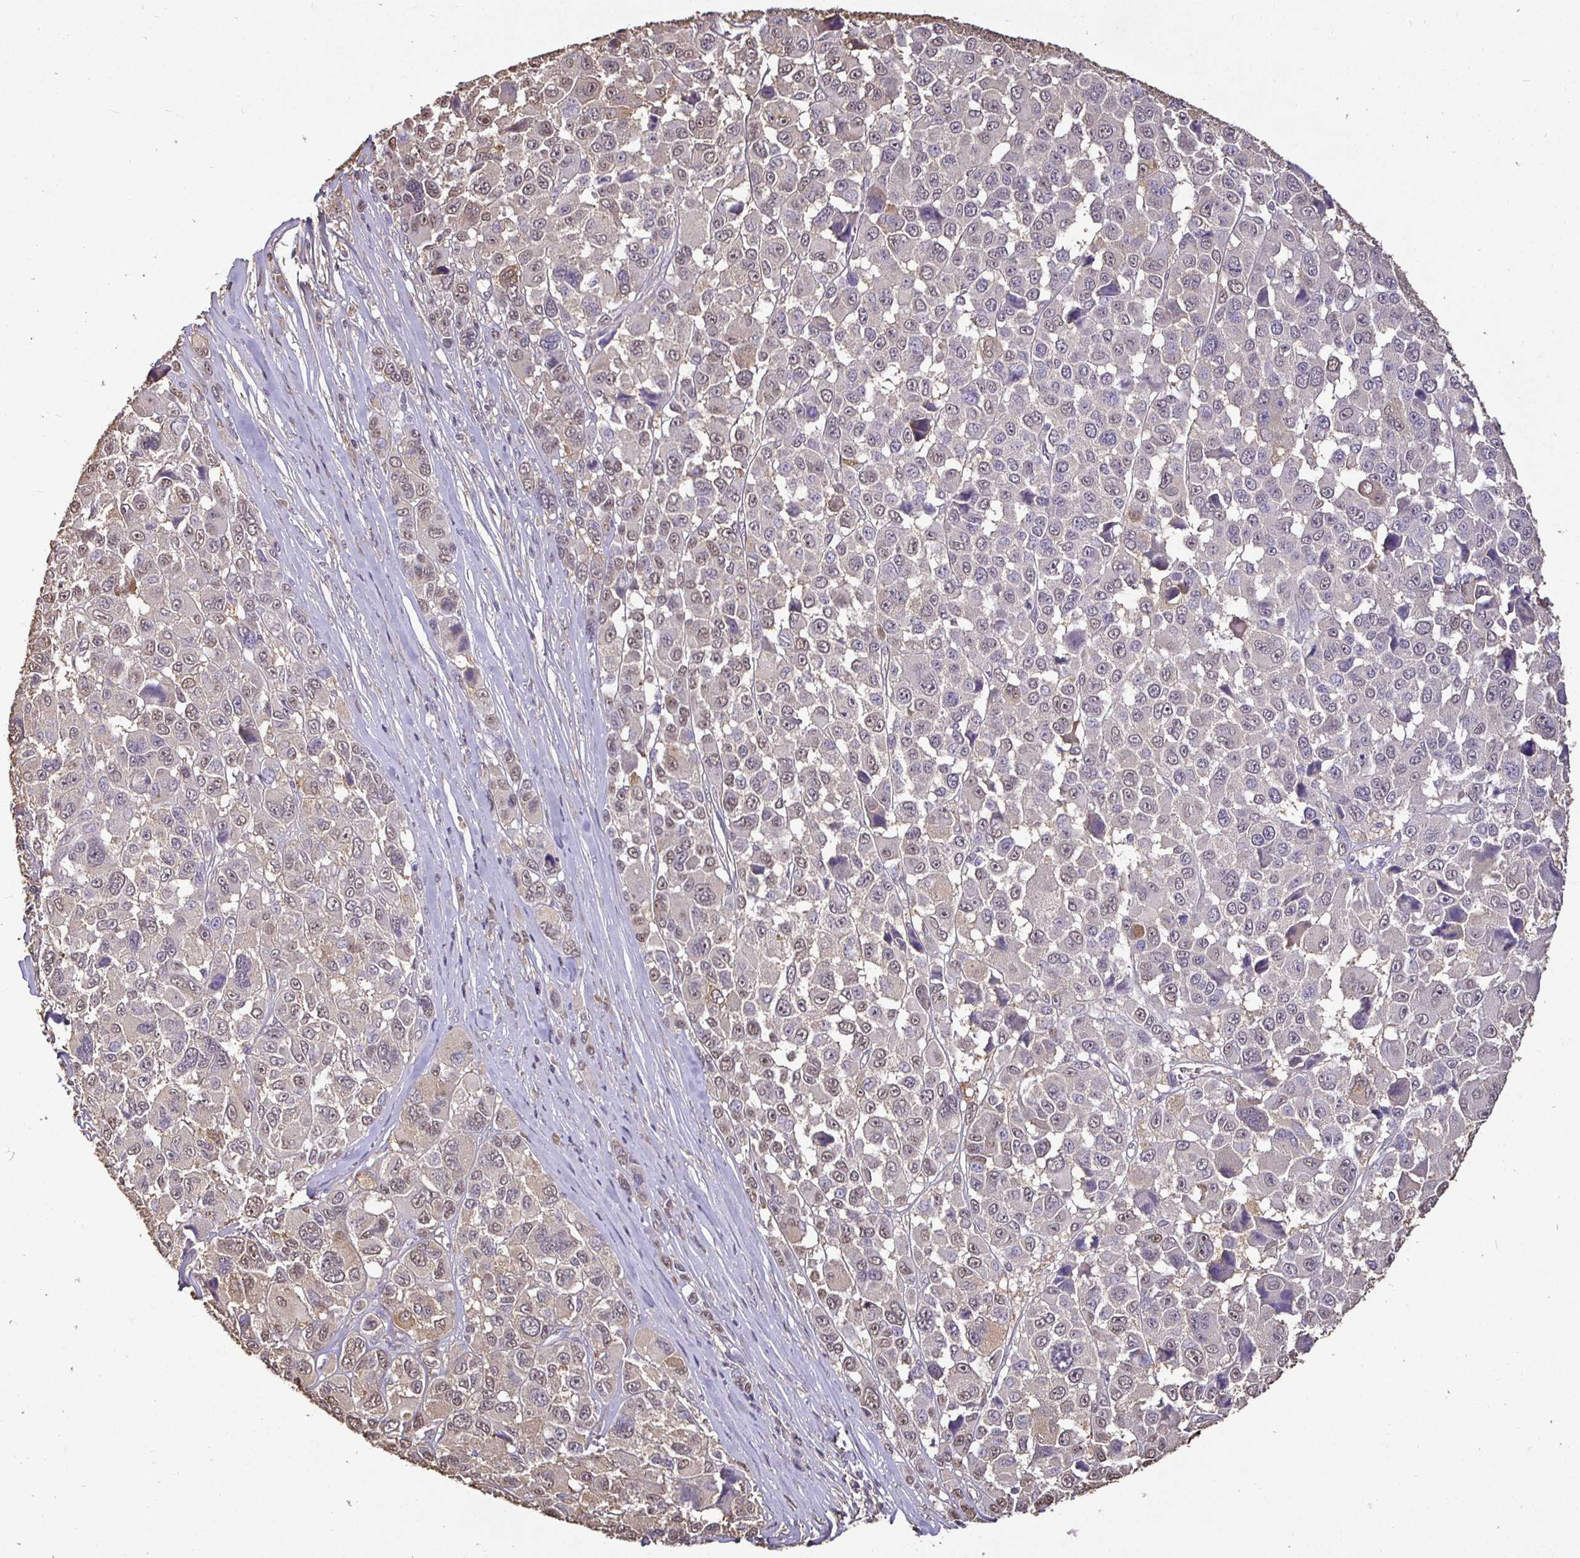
{"staining": {"intensity": "weak", "quantity": "<25%", "location": "nuclear"}, "tissue": "melanoma", "cell_type": "Tumor cells", "image_type": "cancer", "snomed": [{"axis": "morphology", "description": "Malignant melanoma, NOS"}, {"axis": "topography", "description": "Skin"}], "caption": "Tumor cells are negative for brown protein staining in melanoma. (DAB (3,3'-diaminobenzidine) immunohistochemistry visualized using brightfield microscopy, high magnification).", "gene": "MAPK8IP3", "patient": {"sex": "female", "age": 66}}